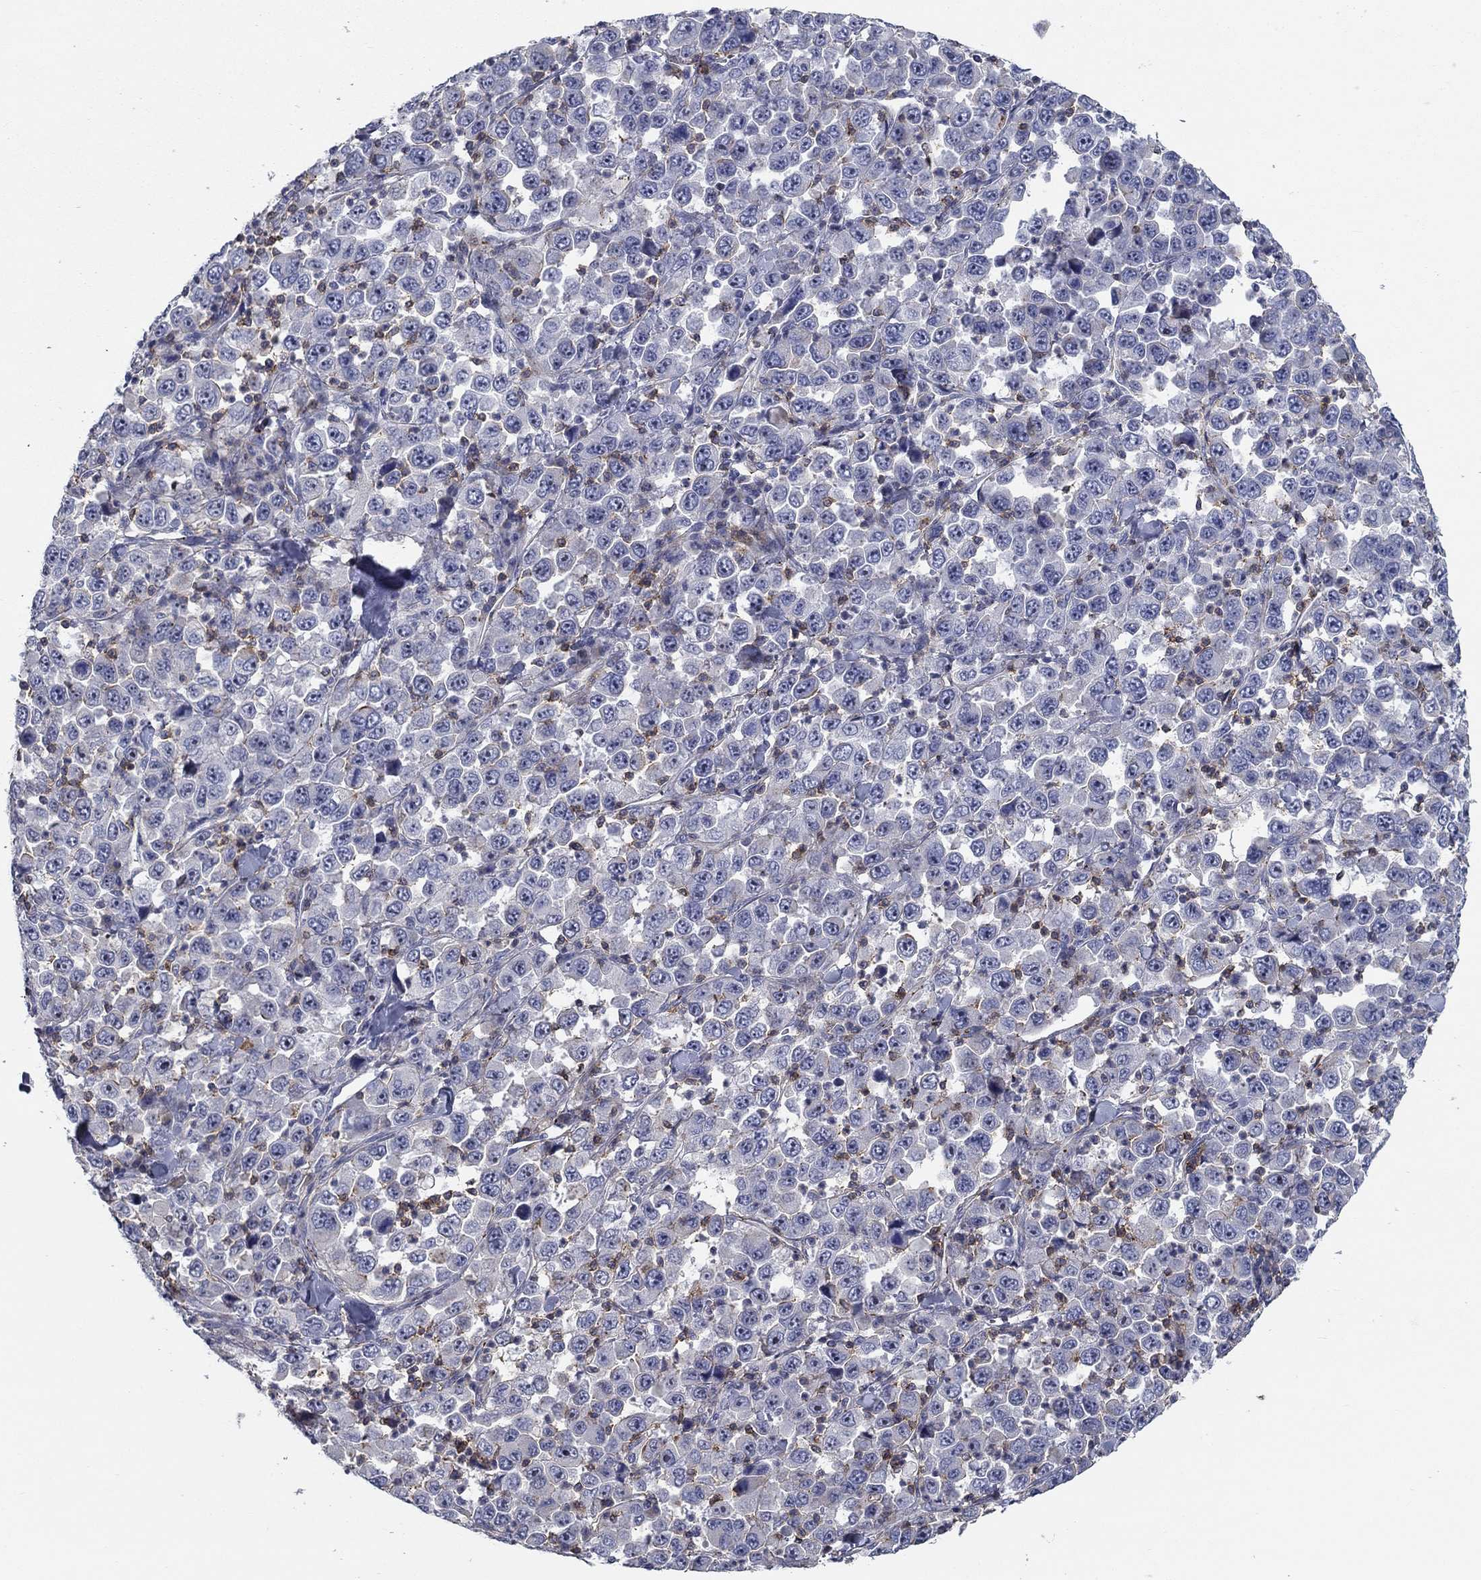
{"staining": {"intensity": "negative", "quantity": "none", "location": "none"}, "tissue": "stomach cancer", "cell_type": "Tumor cells", "image_type": "cancer", "snomed": [{"axis": "morphology", "description": "Normal tissue, NOS"}, {"axis": "morphology", "description": "Adenocarcinoma, NOS"}, {"axis": "topography", "description": "Stomach, upper"}, {"axis": "topography", "description": "Stomach"}], "caption": "An image of stomach cancer (adenocarcinoma) stained for a protein reveals no brown staining in tumor cells.", "gene": "SIT1", "patient": {"sex": "male", "age": 59}}